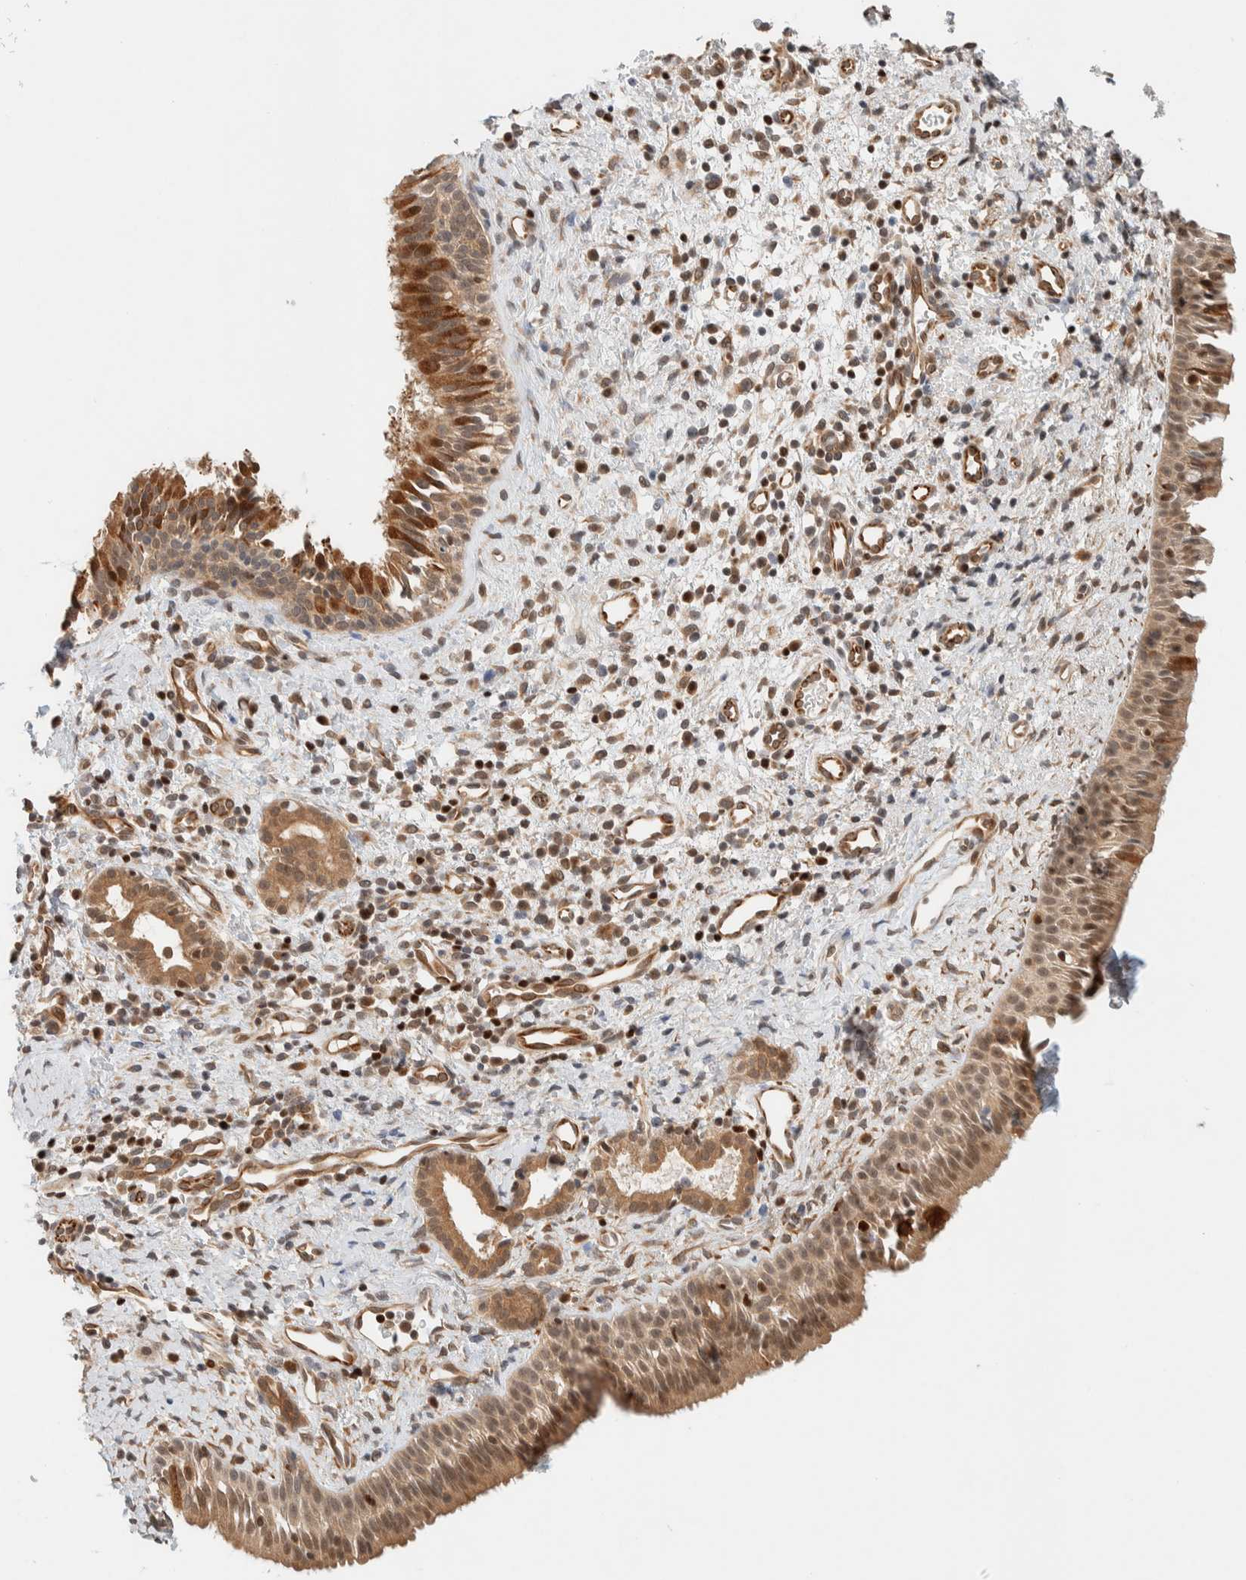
{"staining": {"intensity": "strong", "quantity": ">75%", "location": "cytoplasmic/membranous"}, "tissue": "nasopharynx", "cell_type": "Respiratory epithelial cells", "image_type": "normal", "snomed": [{"axis": "morphology", "description": "Normal tissue, NOS"}, {"axis": "topography", "description": "Nasopharynx"}], "caption": "Nasopharynx stained with a protein marker reveals strong staining in respiratory epithelial cells.", "gene": "C8orf76", "patient": {"sex": "male", "age": 22}}